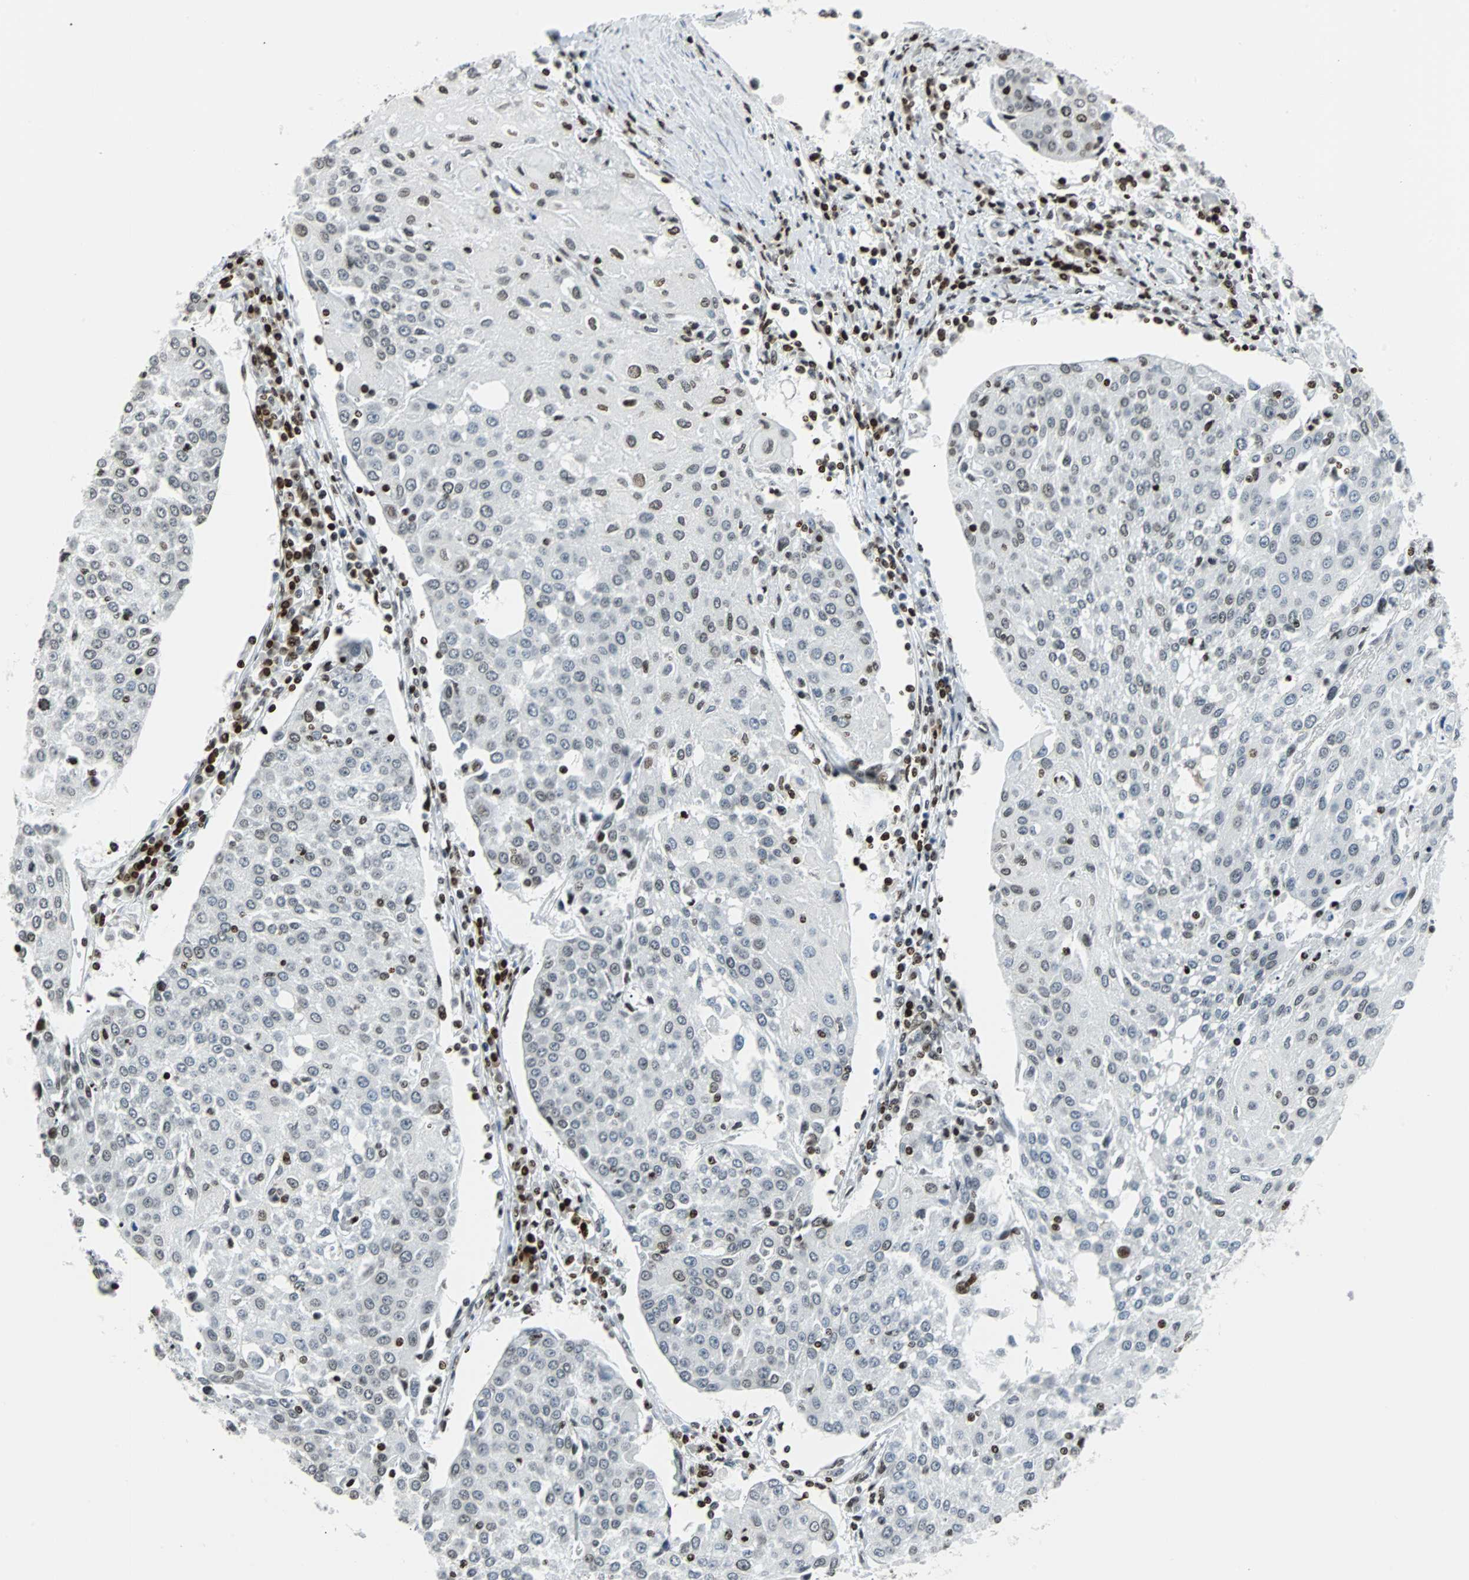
{"staining": {"intensity": "moderate", "quantity": "<25%", "location": "nuclear"}, "tissue": "urothelial cancer", "cell_type": "Tumor cells", "image_type": "cancer", "snomed": [{"axis": "morphology", "description": "Urothelial carcinoma, High grade"}, {"axis": "topography", "description": "Urinary bladder"}], "caption": "Urothelial cancer stained with DAB immunohistochemistry reveals low levels of moderate nuclear positivity in about <25% of tumor cells.", "gene": "ZNF131", "patient": {"sex": "female", "age": 85}}